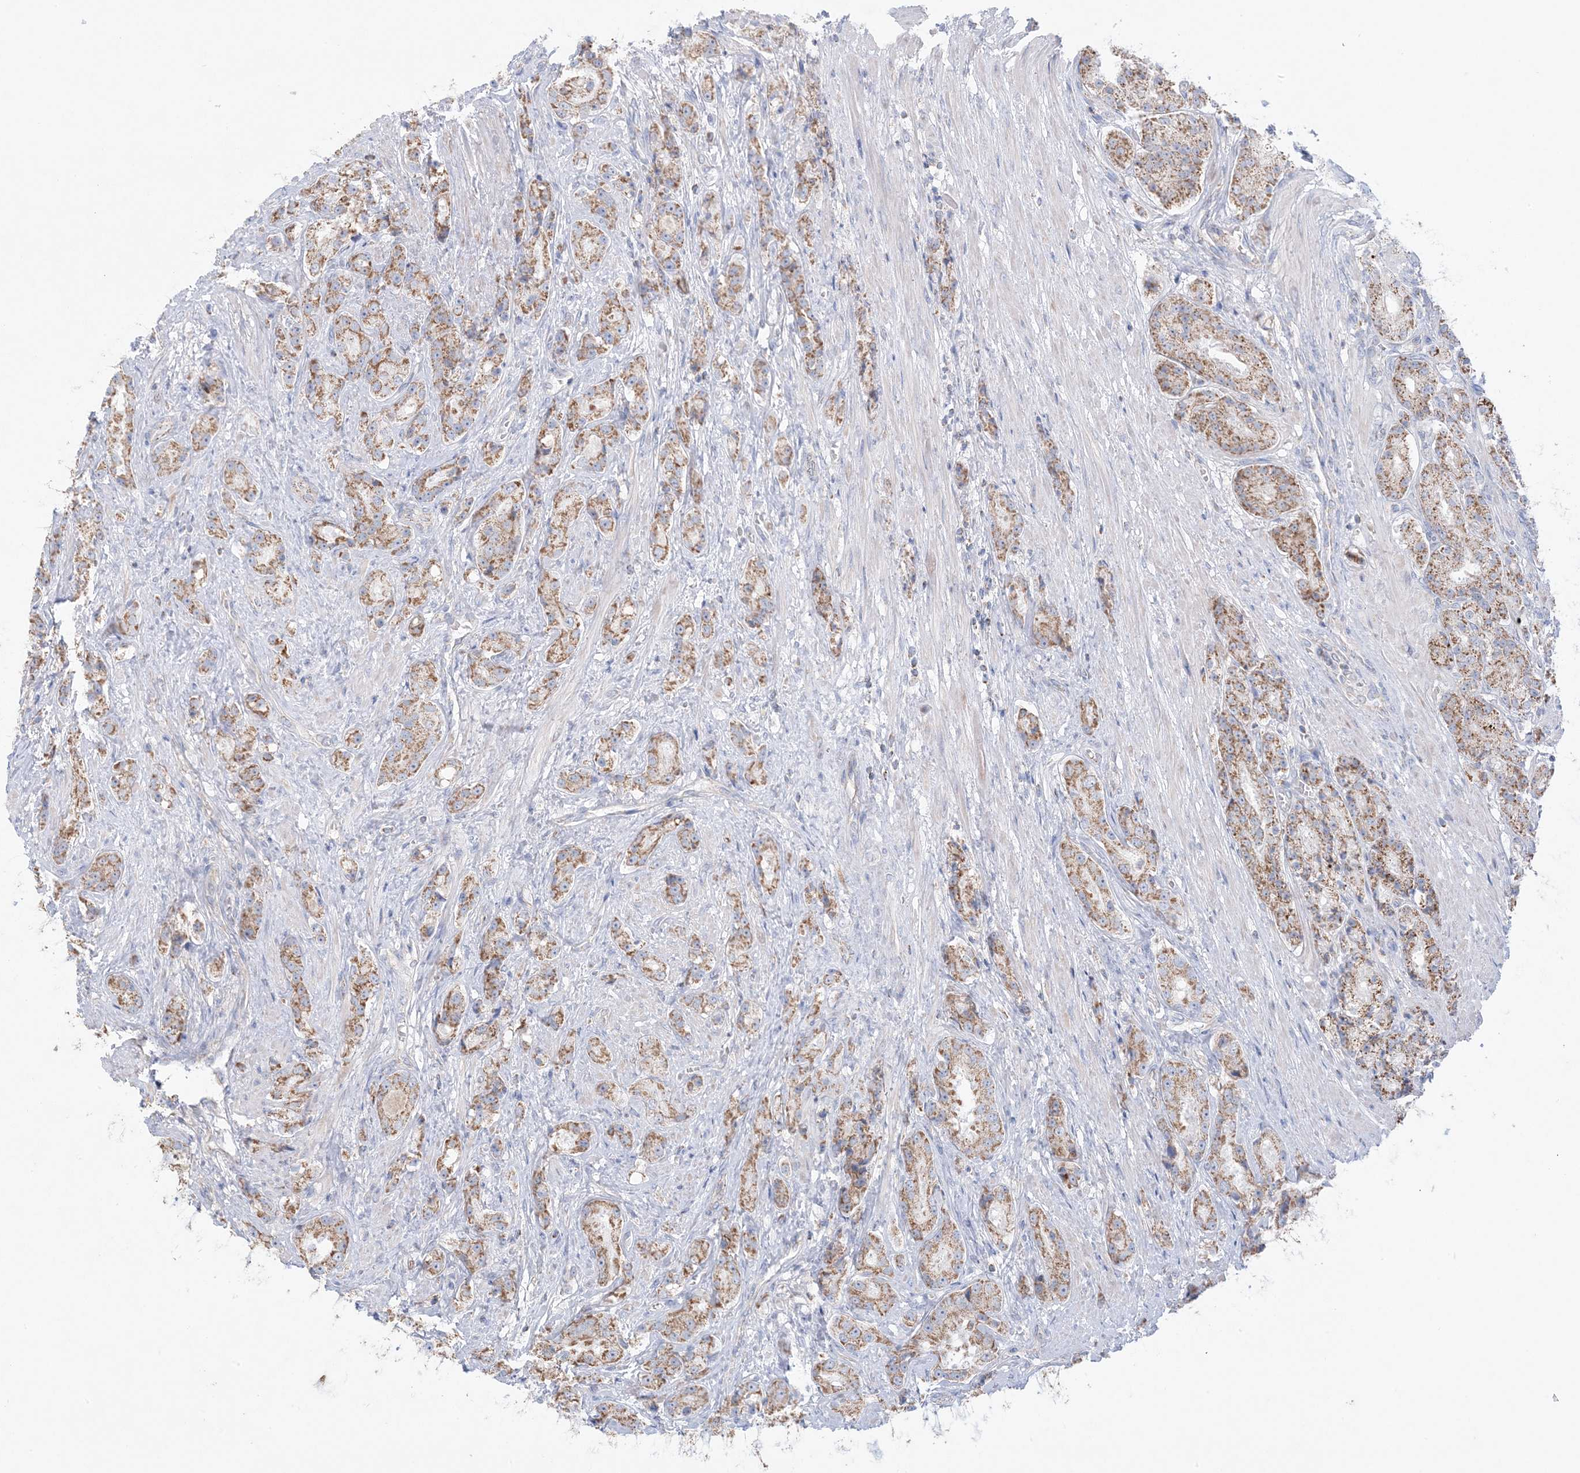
{"staining": {"intensity": "moderate", "quantity": ">75%", "location": "cytoplasmic/membranous"}, "tissue": "prostate cancer", "cell_type": "Tumor cells", "image_type": "cancer", "snomed": [{"axis": "morphology", "description": "Adenocarcinoma, High grade"}, {"axis": "topography", "description": "Prostate"}], "caption": "IHC of human prostate cancer reveals medium levels of moderate cytoplasmic/membranous positivity in about >75% of tumor cells.", "gene": "KCTD6", "patient": {"sex": "male", "age": 60}}